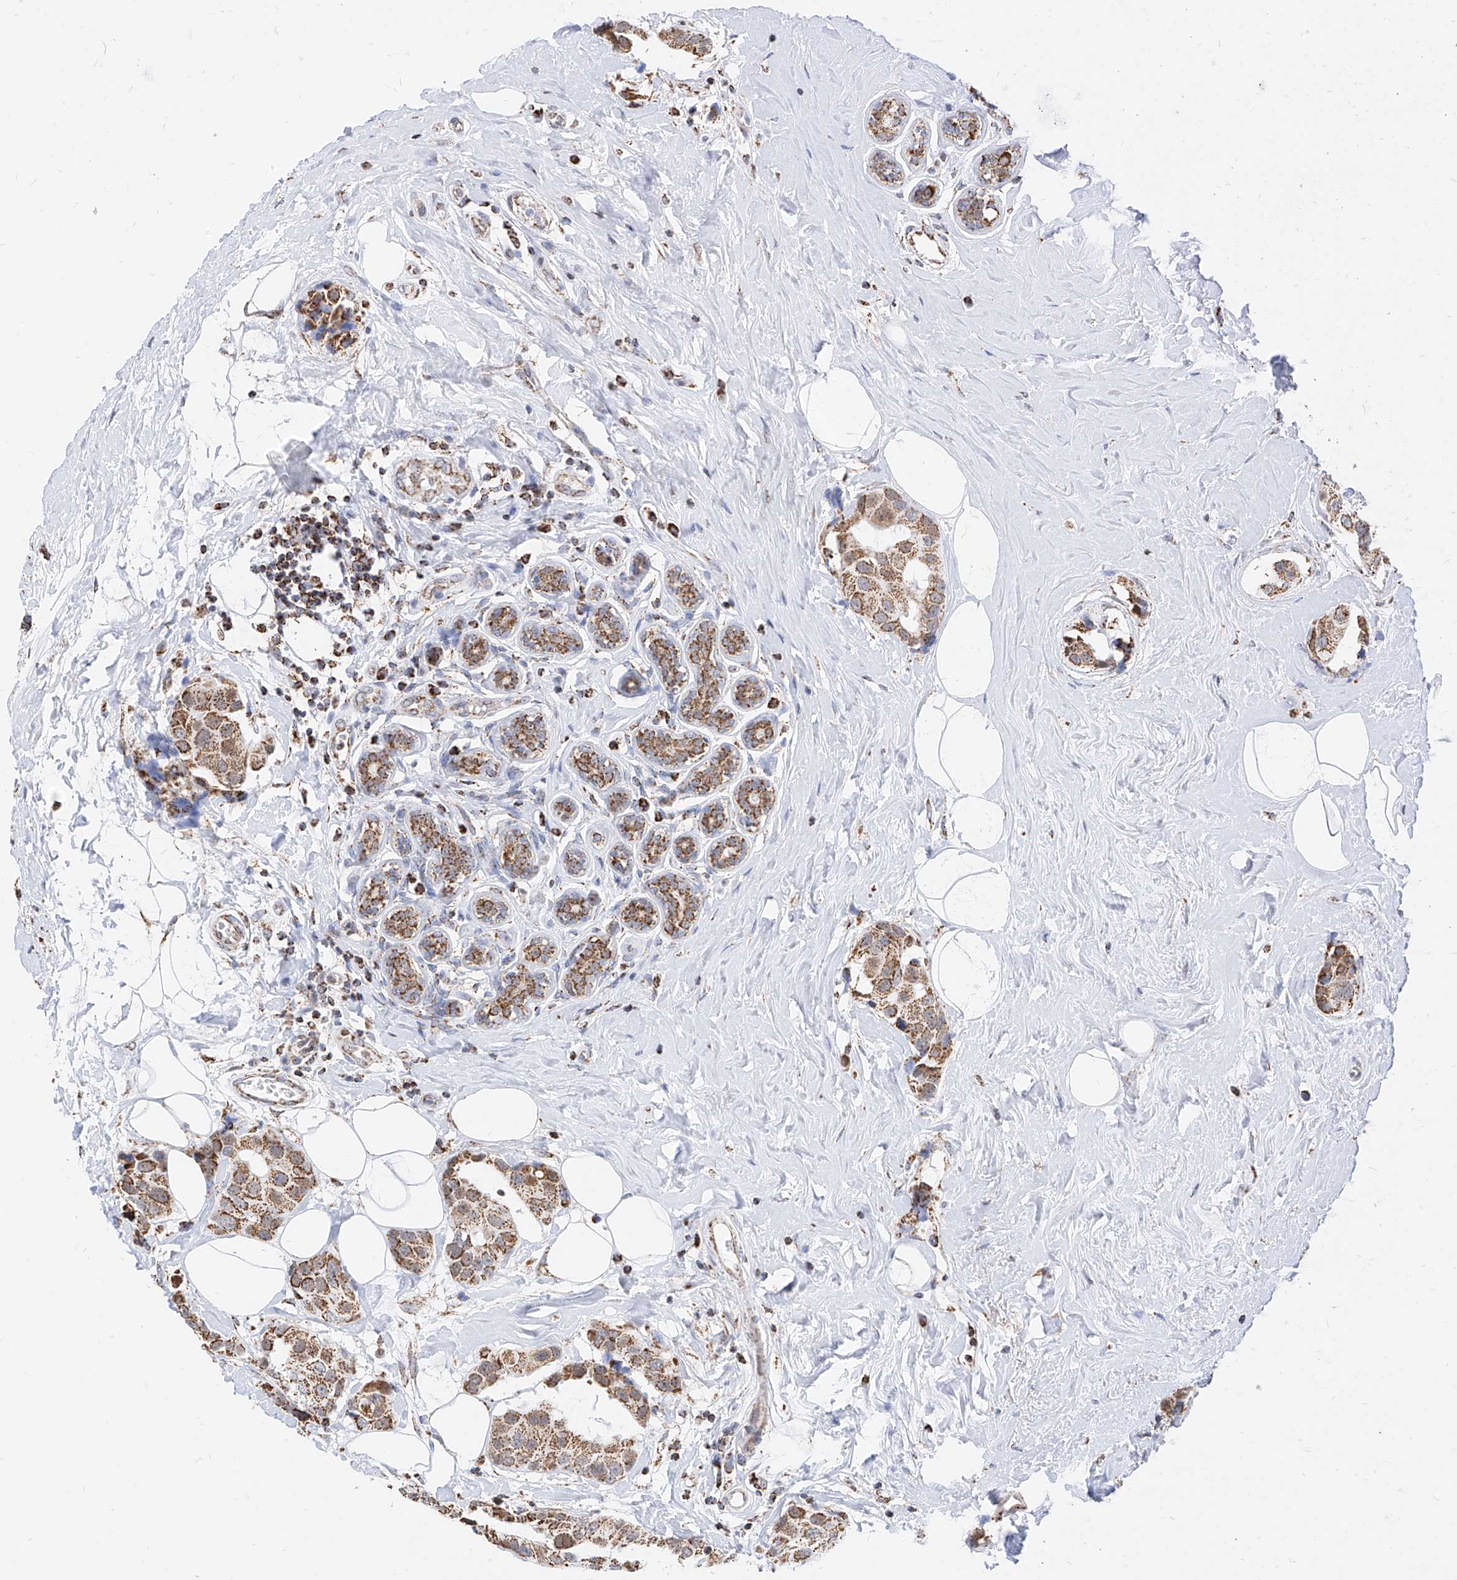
{"staining": {"intensity": "moderate", "quantity": ">75%", "location": "cytoplasmic/membranous"}, "tissue": "breast cancer", "cell_type": "Tumor cells", "image_type": "cancer", "snomed": [{"axis": "morphology", "description": "Normal tissue, NOS"}, {"axis": "morphology", "description": "Duct carcinoma"}, {"axis": "topography", "description": "Breast"}], "caption": "Moderate cytoplasmic/membranous protein positivity is appreciated in about >75% of tumor cells in breast cancer (intraductal carcinoma).", "gene": "NALCN", "patient": {"sex": "female", "age": 39}}